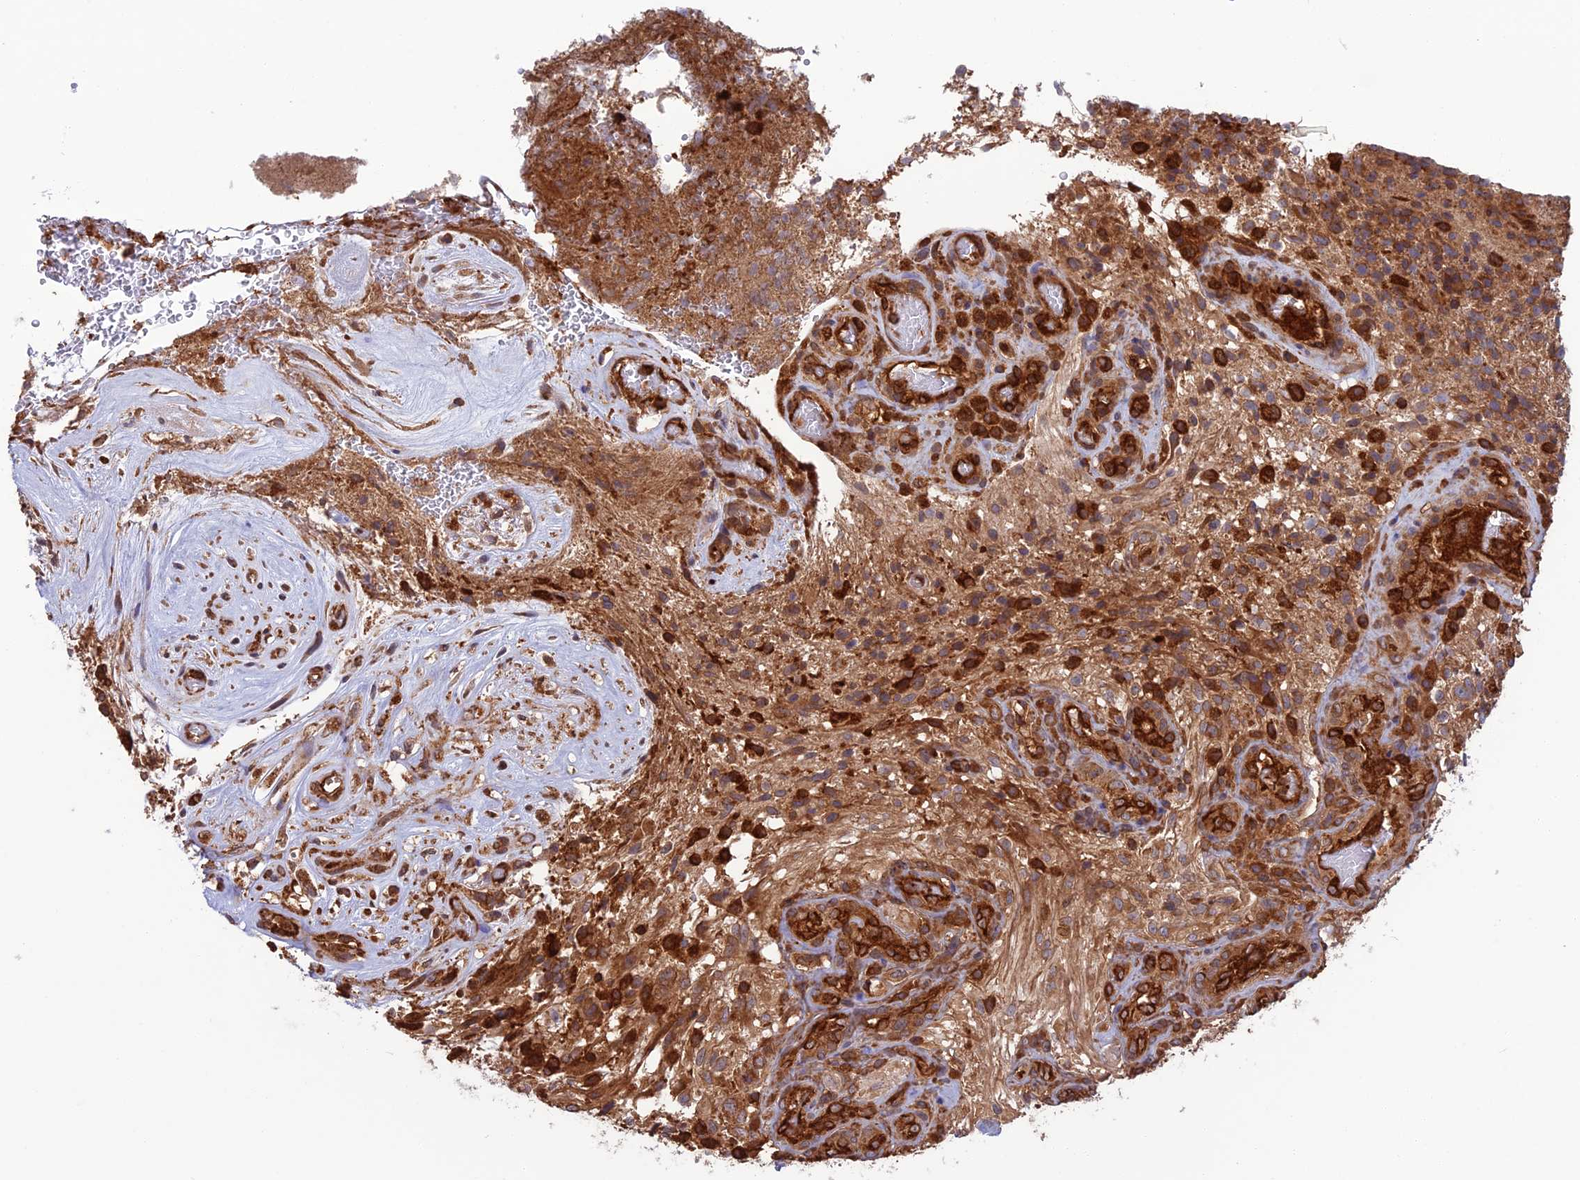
{"staining": {"intensity": "moderate", "quantity": ">75%", "location": "cytoplasmic/membranous"}, "tissue": "glioma", "cell_type": "Tumor cells", "image_type": "cancer", "snomed": [{"axis": "morphology", "description": "Glioma, malignant, High grade"}, {"axis": "topography", "description": "Brain"}], "caption": "Tumor cells exhibit medium levels of moderate cytoplasmic/membranous positivity in approximately >75% of cells in human glioma.", "gene": "WDR1", "patient": {"sex": "male", "age": 56}}